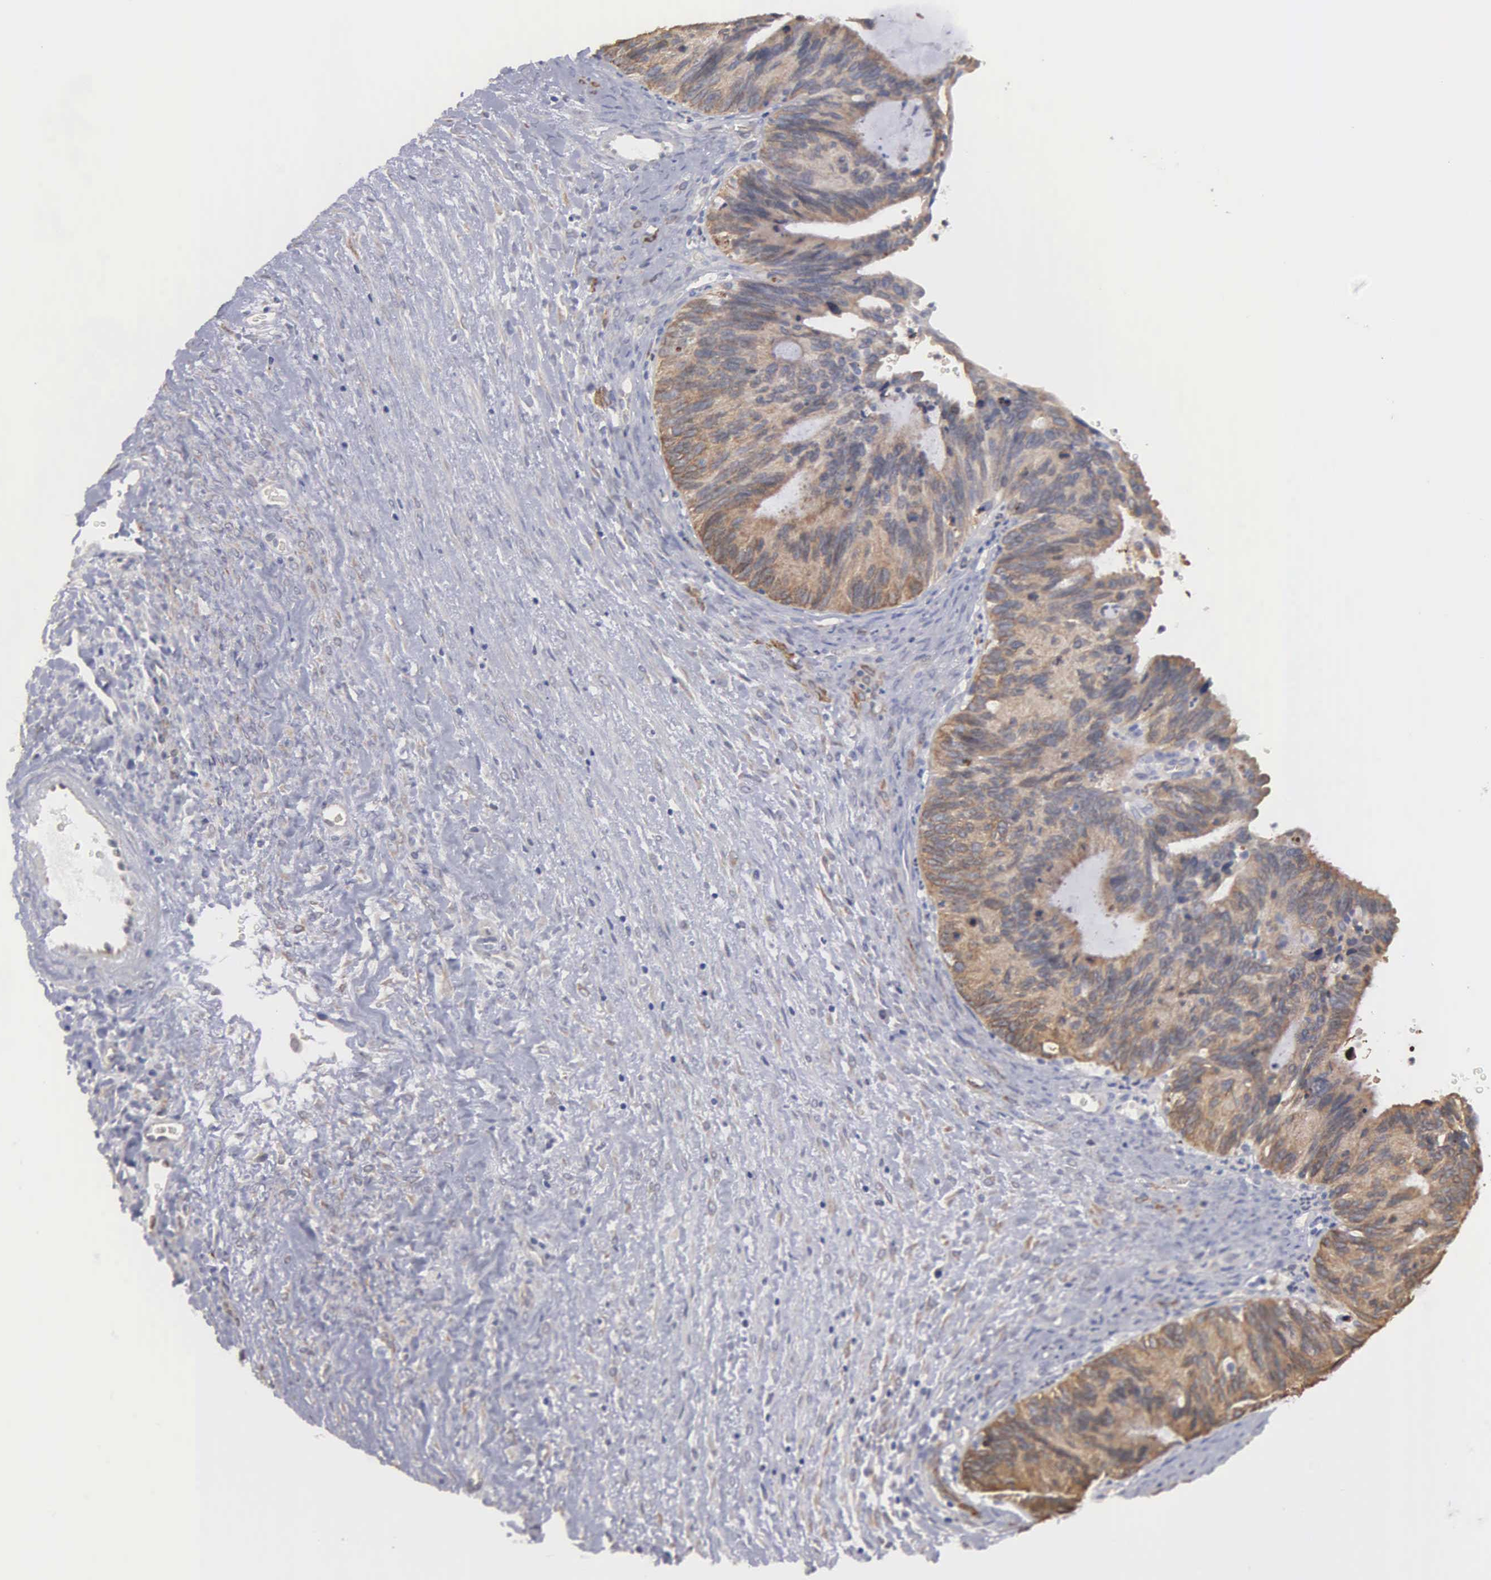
{"staining": {"intensity": "moderate", "quantity": "25%-75%", "location": "cytoplasmic/membranous"}, "tissue": "ovarian cancer", "cell_type": "Tumor cells", "image_type": "cancer", "snomed": [{"axis": "morphology", "description": "Carcinoma, endometroid"}, {"axis": "topography", "description": "Ovary"}], "caption": "Immunohistochemical staining of ovarian cancer (endometroid carcinoma) demonstrates medium levels of moderate cytoplasmic/membranous positivity in about 25%-75% of tumor cells.", "gene": "LIN52", "patient": {"sex": "female", "age": 52}}